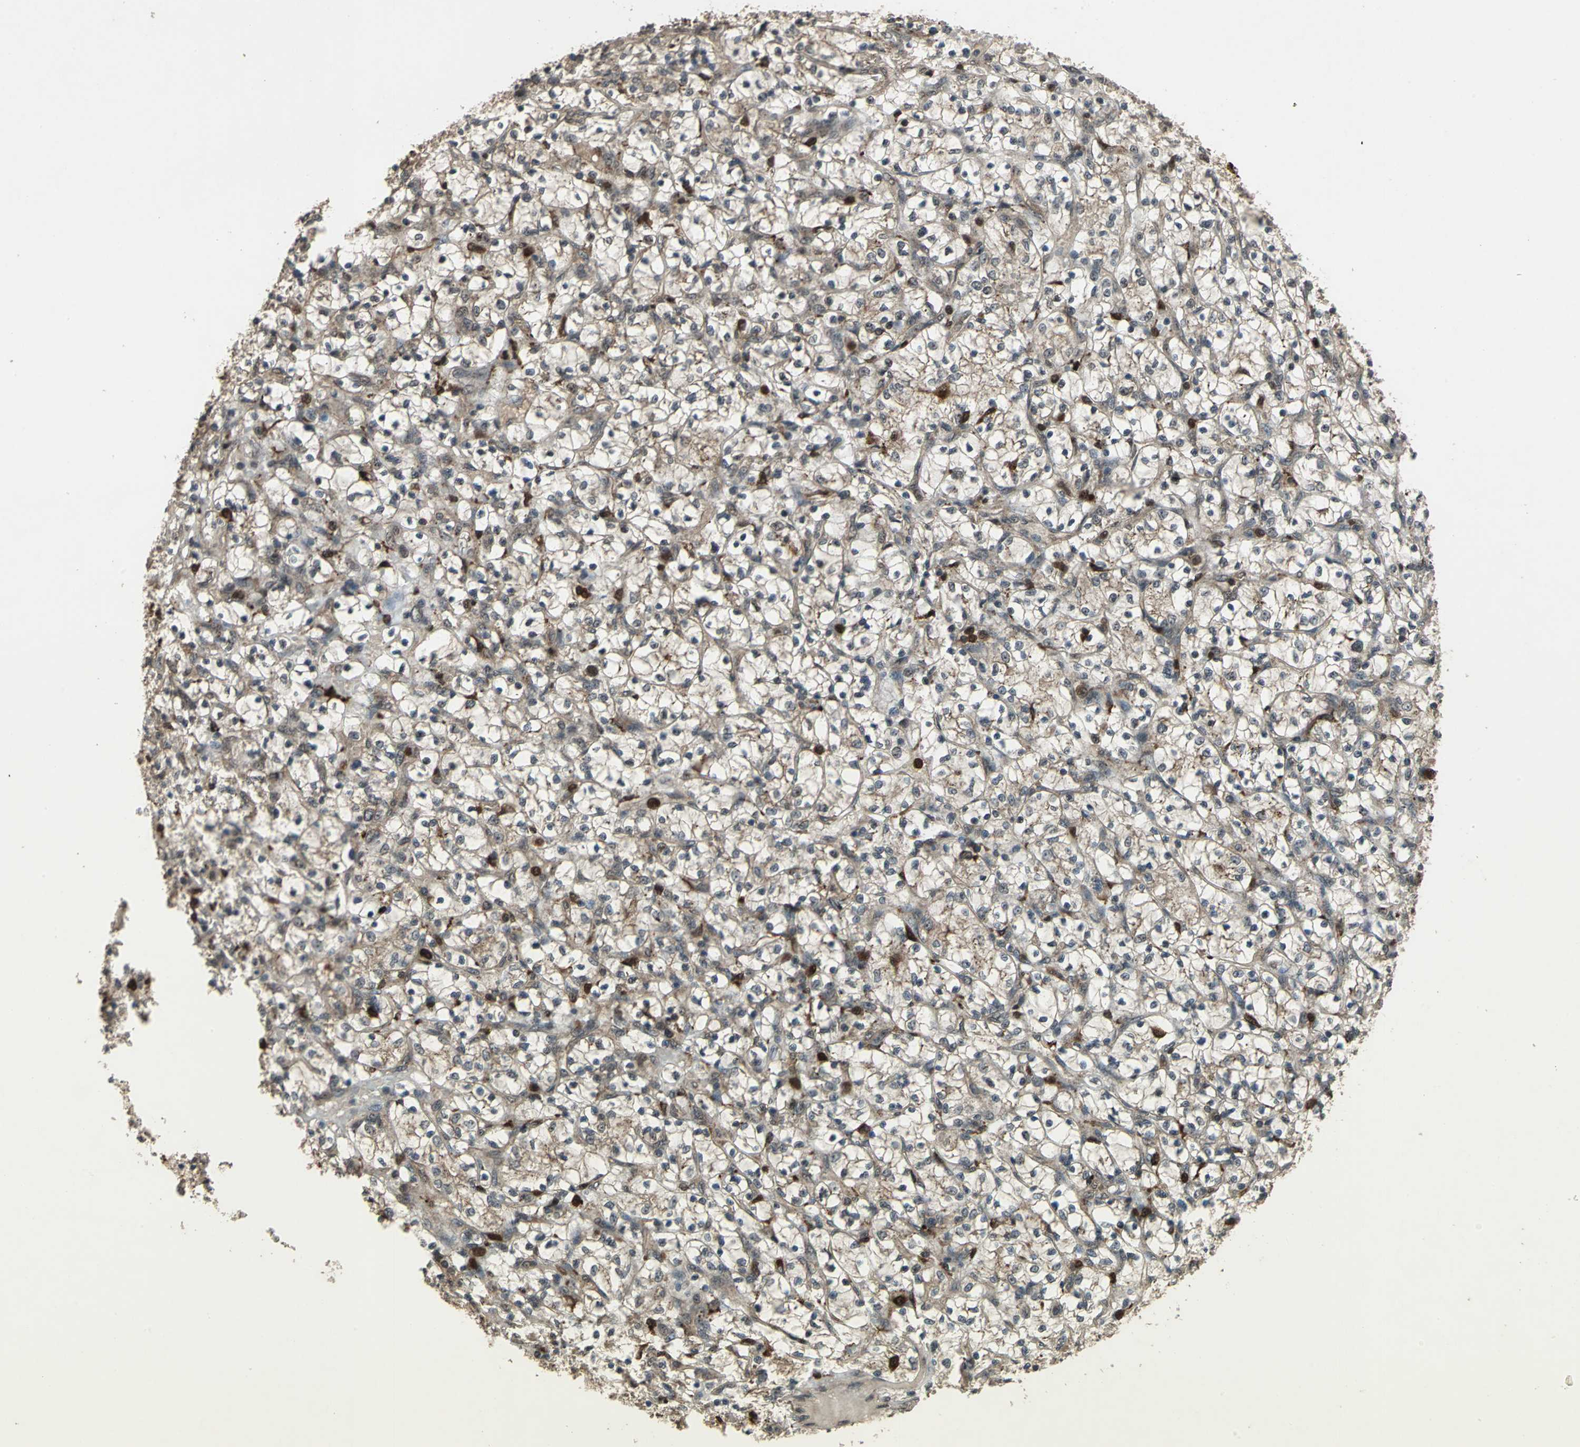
{"staining": {"intensity": "negative", "quantity": "none", "location": "none"}, "tissue": "renal cancer", "cell_type": "Tumor cells", "image_type": "cancer", "snomed": [{"axis": "morphology", "description": "Adenocarcinoma, NOS"}, {"axis": "topography", "description": "Kidney"}], "caption": "The image displays no staining of tumor cells in adenocarcinoma (renal). The staining was performed using DAB to visualize the protein expression in brown, while the nuclei were stained in blue with hematoxylin (Magnification: 20x).", "gene": "PYCARD", "patient": {"sex": "female", "age": 69}}